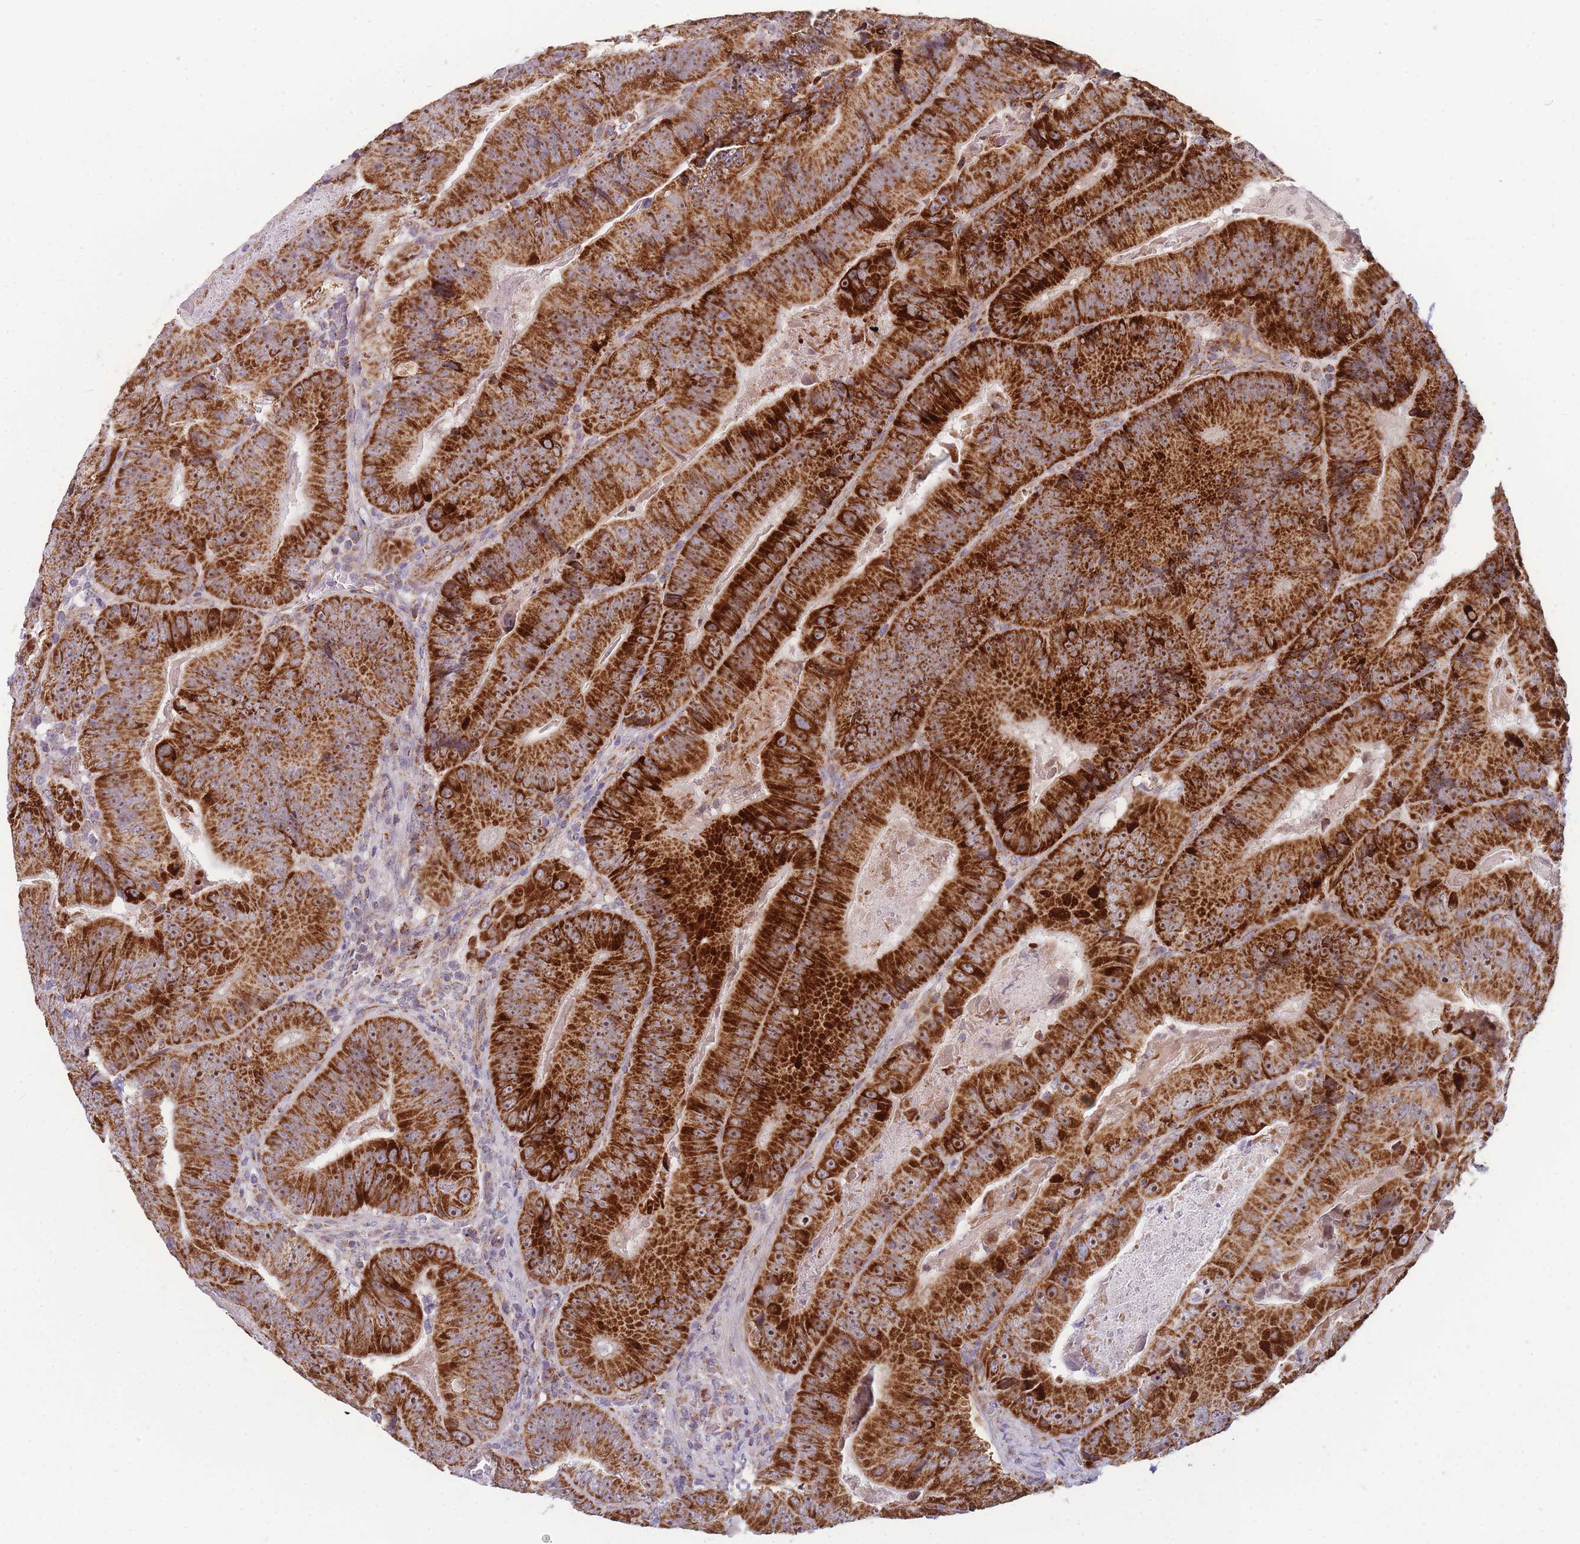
{"staining": {"intensity": "strong", "quantity": ">75%", "location": "cytoplasmic/membranous"}, "tissue": "colorectal cancer", "cell_type": "Tumor cells", "image_type": "cancer", "snomed": [{"axis": "morphology", "description": "Adenocarcinoma, NOS"}, {"axis": "topography", "description": "Colon"}], "caption": "Adenocarcinoma (colorectal) stained with a brown dye exhibits strong cytoplasmic/membranous positive staining in approximately >75% of tumor cells.", "gene": "DDX49", "patient": {"sex": "female", "age": 86}}